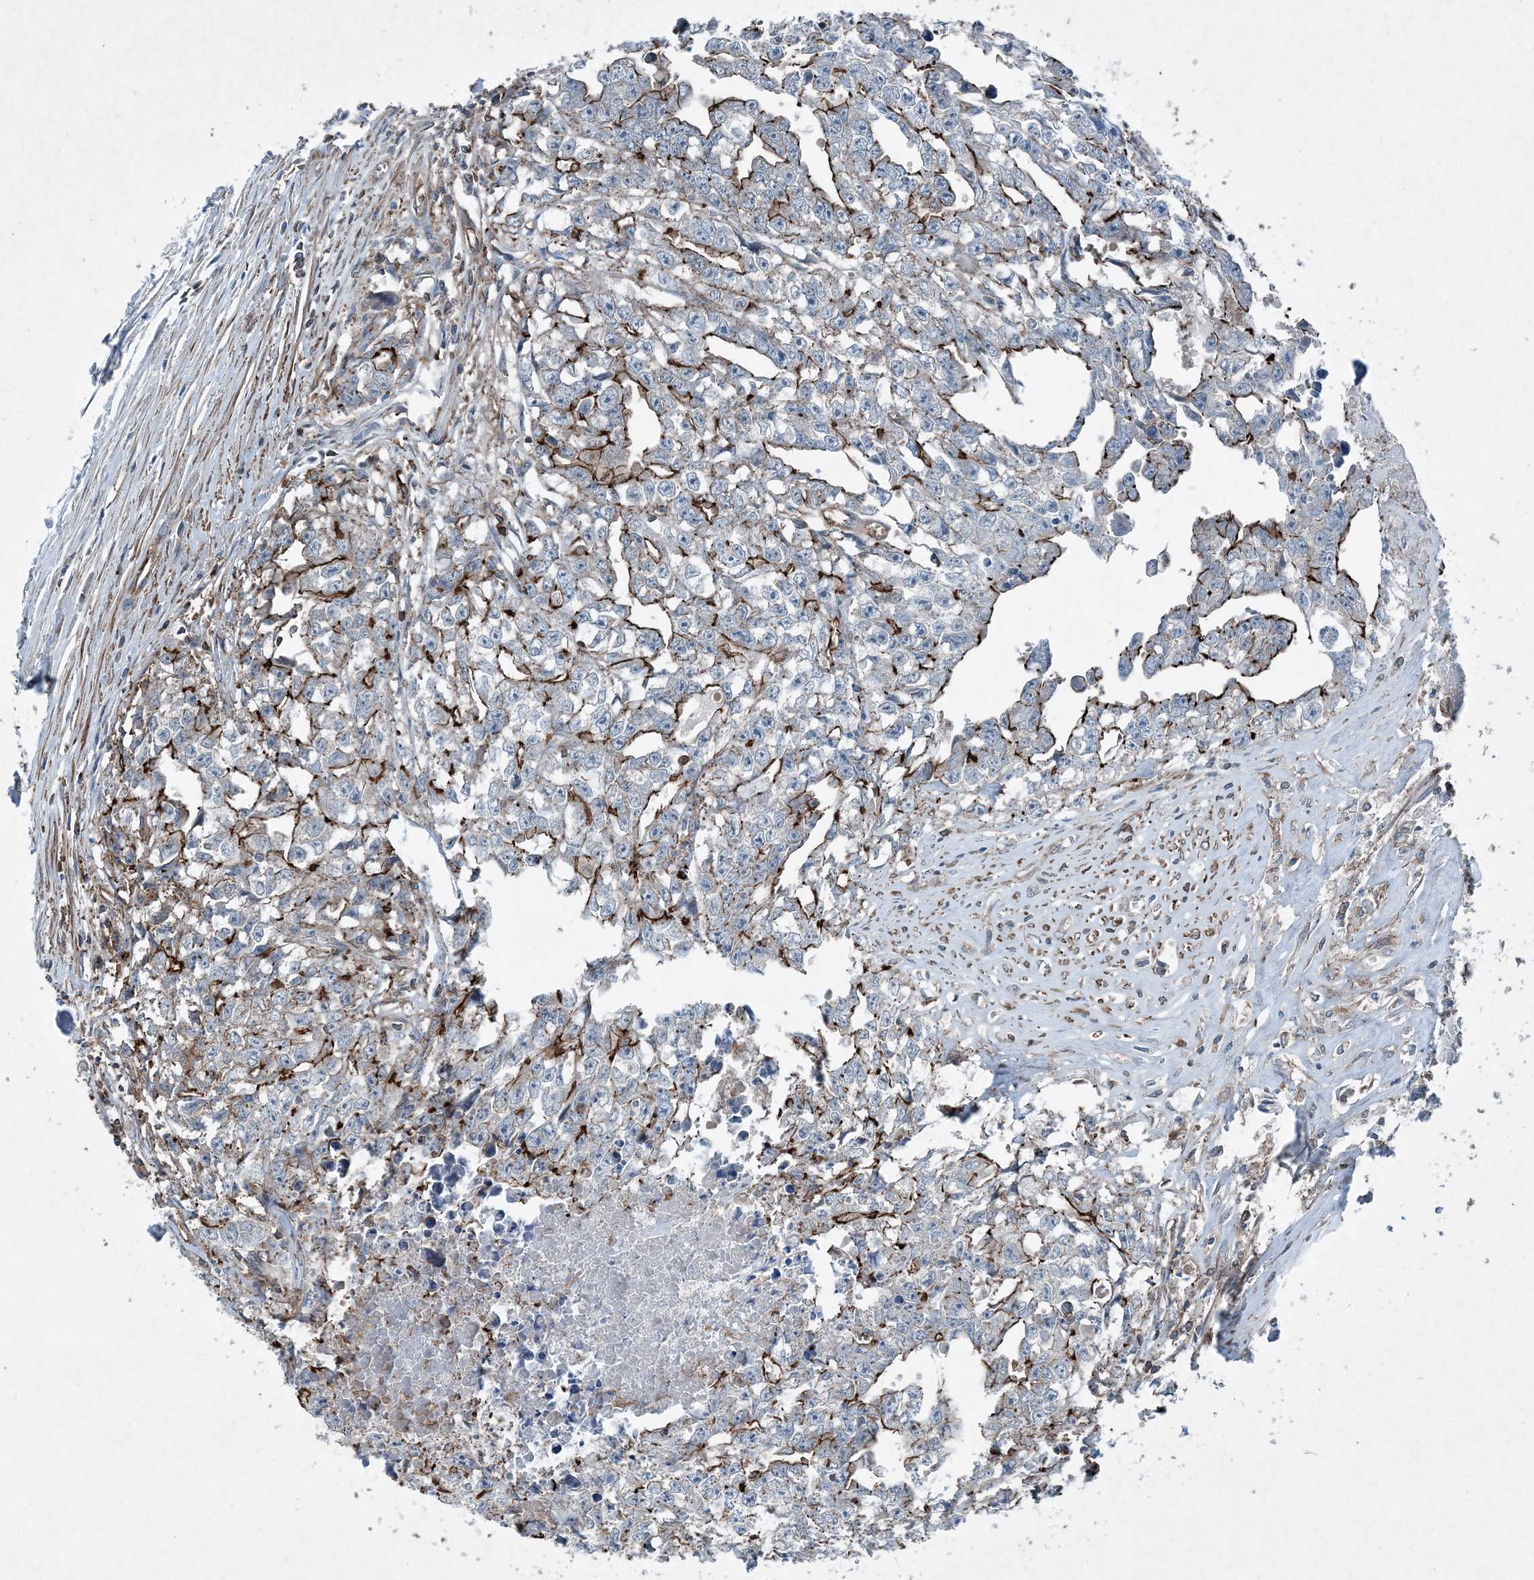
{"staining": {"intensity": "strong", "quantity": "<25%", "location": "cytoplasmic/membranous"}, "tissue": "testis cancer", "cell_type": "Tumor cells", "image_type": "cancer", "snomed": [{"axis": "morphology", "description": "Seminoma, NOS"}, {"axis": "morphology", "description": "Carcinoma, Embryonal, NOS"}, {"axis": "topography", "description": "Testis"}], "caption": "Protein expression analysis of testis cancer shows strong cytoplasmic/membranous positivity in approximately <25% of tumor cells. Nuclei are stained in blue.", "gene": "DGUOK", "patient": {"sex": "male", "age": 43}}